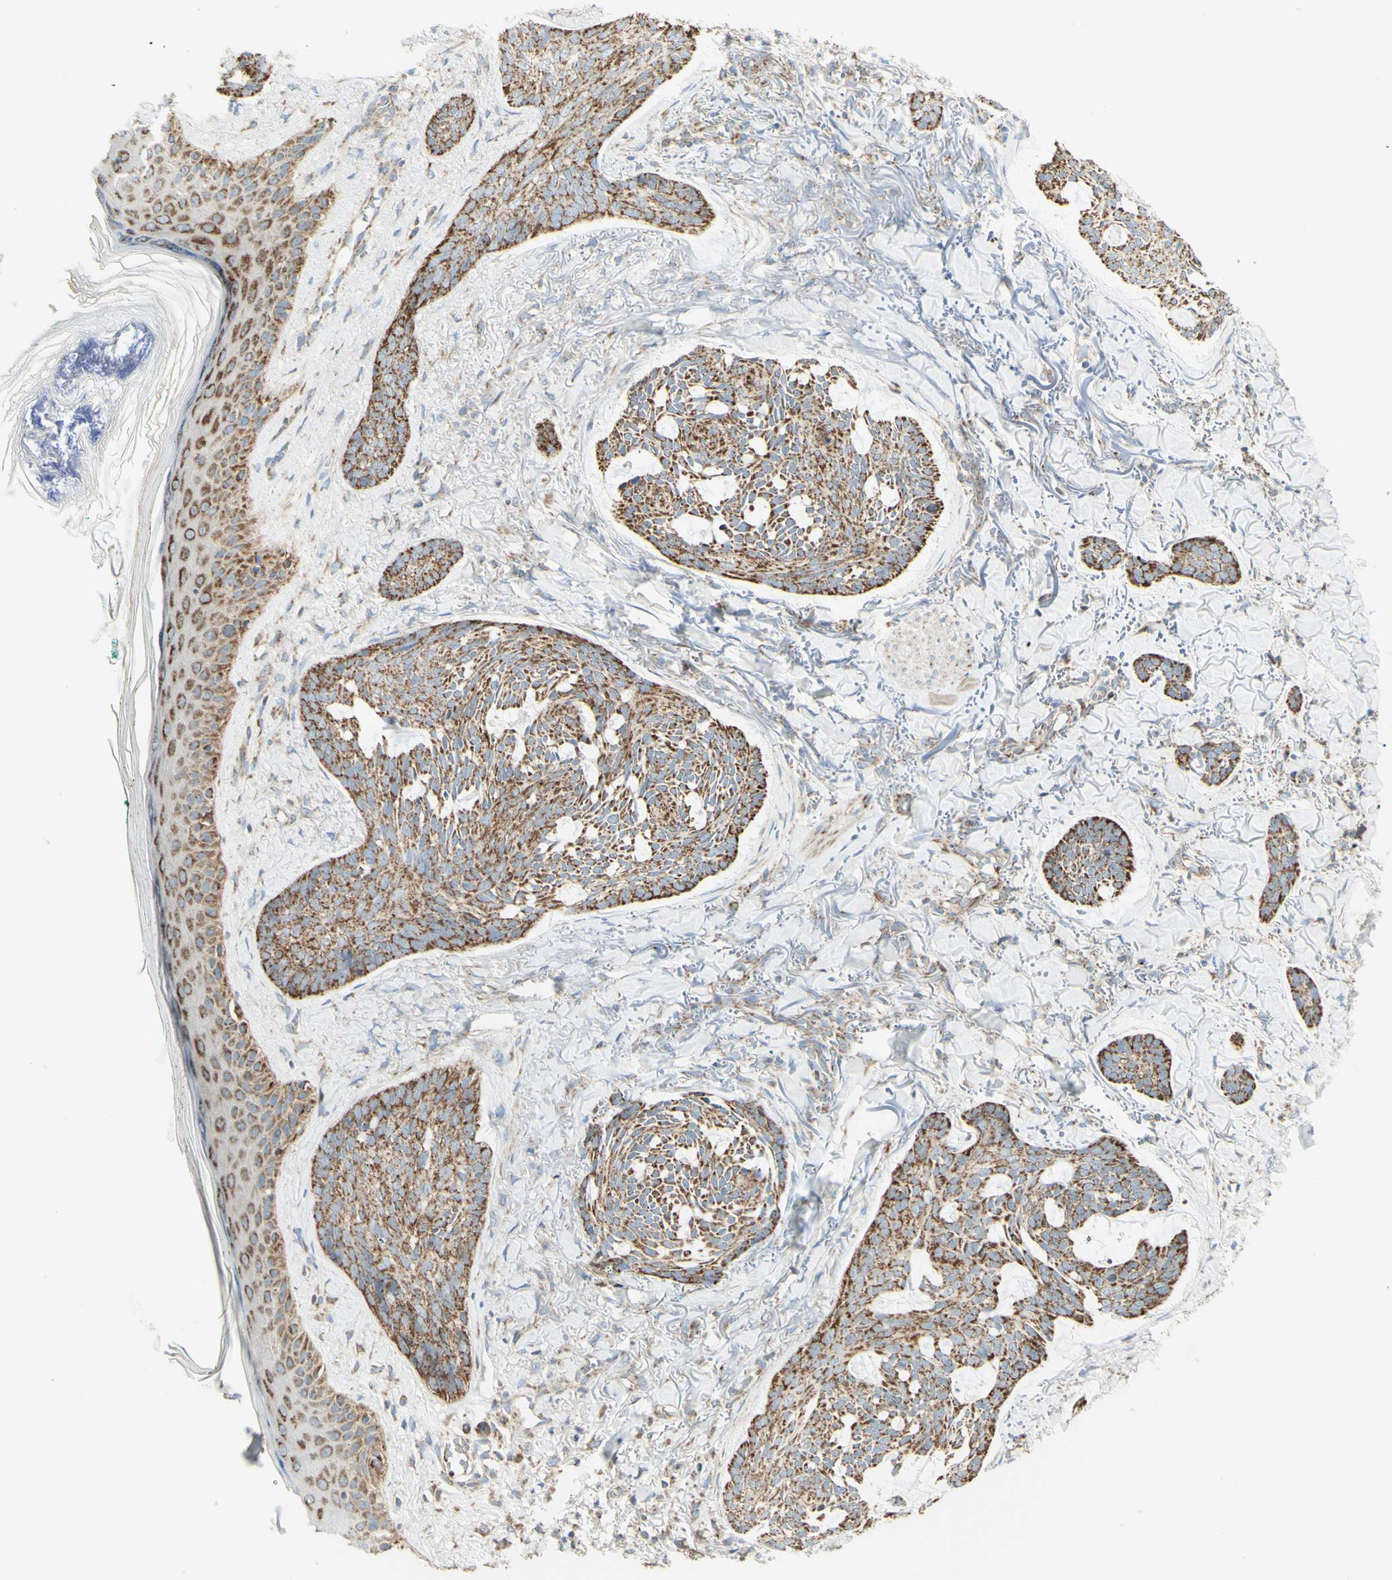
{"staining": {"intensity": "moderate", "quantity": ">75%", "location": "cytoplasmic/membranous"}, "tissue": "skin cancer", "cell_type": "Tumor cells", "image_type": "cancer", "snomed": [{"axis": "morphology", "description": "Basal cell carcinoma"}, {"axis": "topography", "description": "Skin"}], "caption": "Protein staining by immunohistochemistry reveals moderate cytoplasmic/membranous expression in approximately >75% of tumor cells in skin cancer (basal cell carcinoma).", "gene": "ARMC10", "patient": {"sex": "male", "age": 43}}